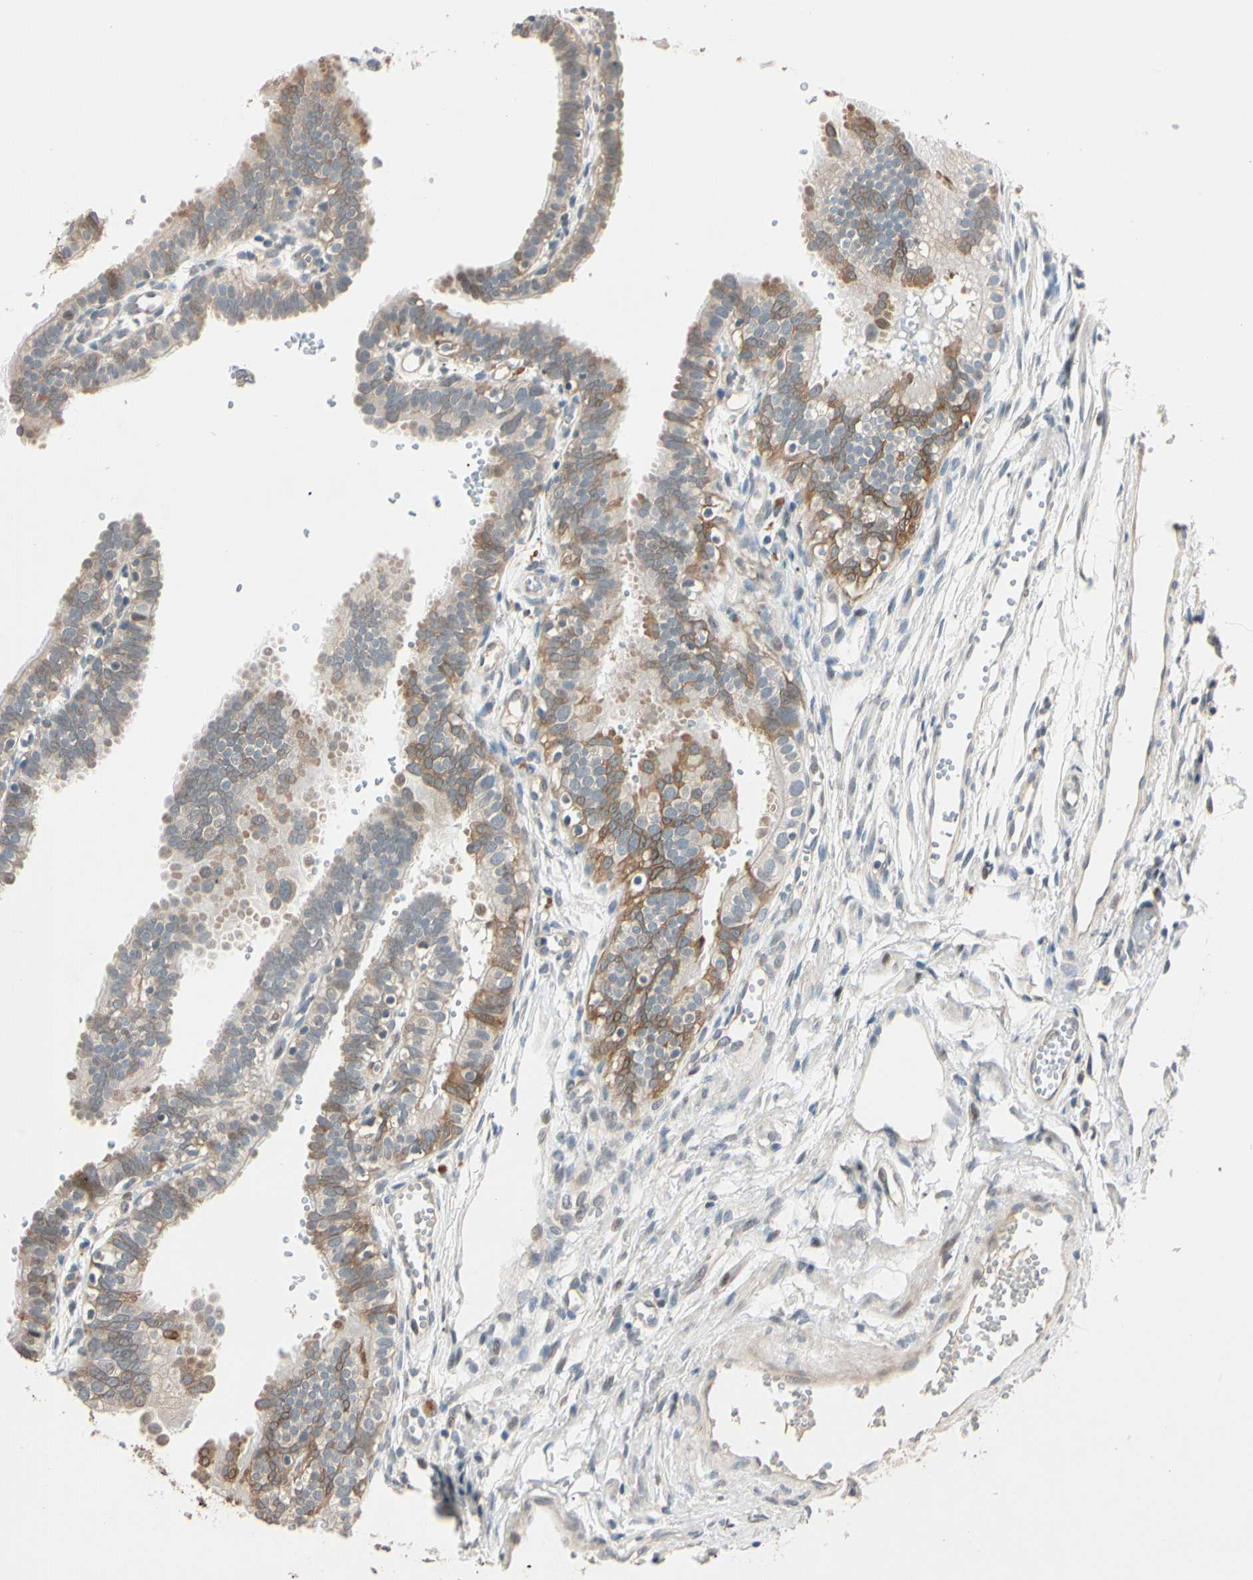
{"staining": {"intensity": "moderate", "quantity": ">75%", "location": "cytoplasmic/membranous"}, "tissue": "fallopian tube", "cell_type": "Glandular cells", "image_type": "normal", "snomed": [{"axis": "morphology", "description": "Normal tissue, NOS"}, {"axis": "topography", "description": "Fallopian tube"}, {"axis": "topography", "description": "Placenta"}], "caption": "Immunohistochemistry photomicrograph of normal human fallopian tube stained for a protein (brown), which reveals medium levels of moderate cytoplasmic/membranous staining in about >75% of glandular cells.", "gene": "ACSL5", "patient": {"sex": "female", "age": 34}}